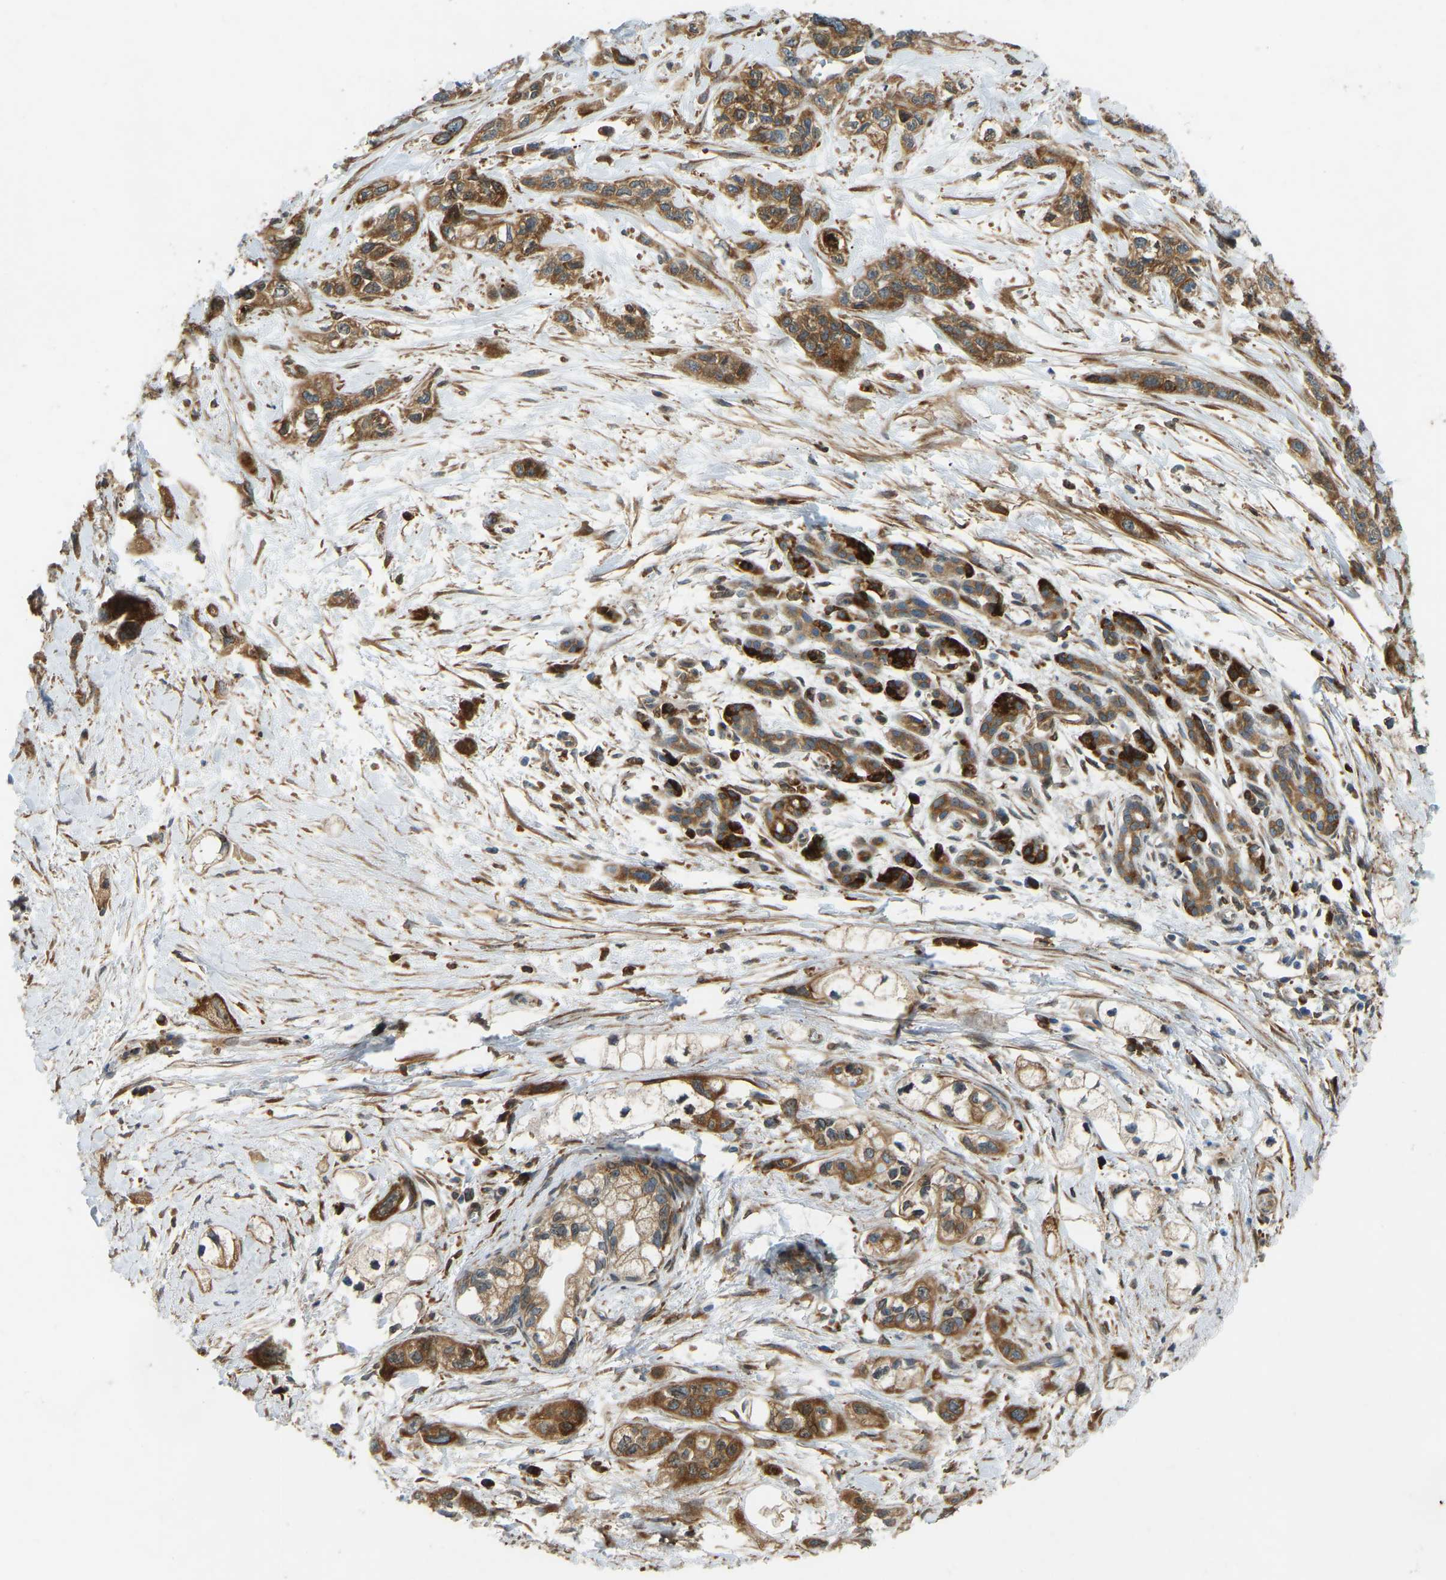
{"staining": {"intensity": "moderate", "quantity": ">75%", "location": "cytoplasmic/membranous"}, "tissue": "pancreatic cancer", "cell_type": "Tumor cells", "image_type": "cancer", "snomed": [{"axis": "morphology", "description": "Adenocarcinoma, NOS"}, {"axis": "topography", "description": "Pancreas"}], "caption": "Pancreatic cancer stained for a protein (brown) shows moderate cytoplasmic/membranous positive positivity in approximately >75% of tumor cells.", "gene": "OS9", "patient": {"sex": "male", "age": 74}}